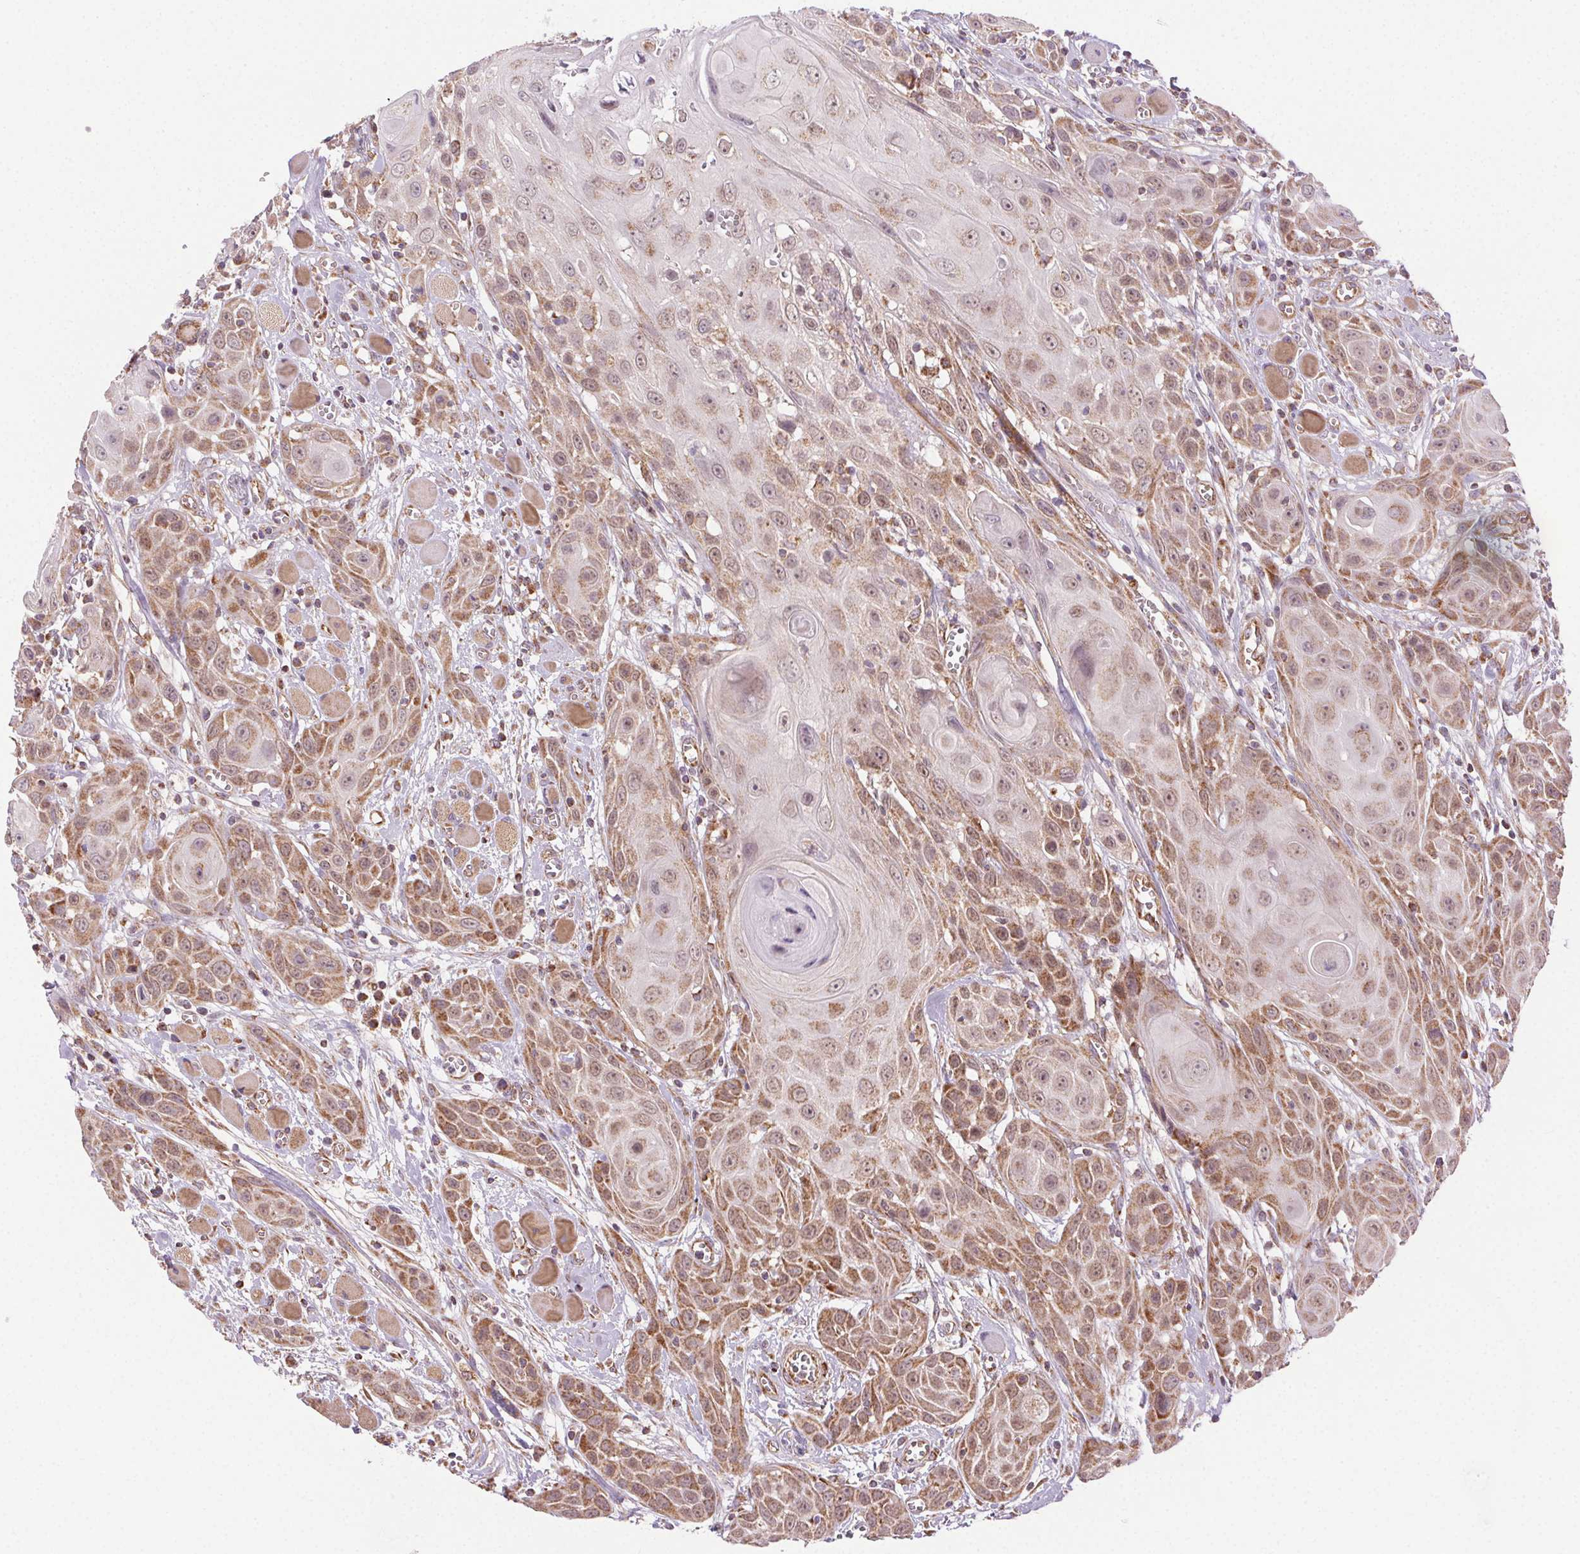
{"staining": {"intensity": "moderate", "quantity": ">75%", "location": "cytoplasmic/membranous"}, "tissue": "head and neck cancer", "cell_type": "Tumor cells", "image_type": "cancer", "snomed": [{"axis": "morphology", "description": "Squamous cell carcinoma, NOS"}, {"axis": "topography", "description": "Head-Neck"}], "caption": "An image of head and neck cancer (squamous cell carcinoma) stained for a protein displays moderate cytoplasmic/membranous brown staining in tumor cells.", "gene": "CLPB", "patient": {"sex": "female", "age": 80}}